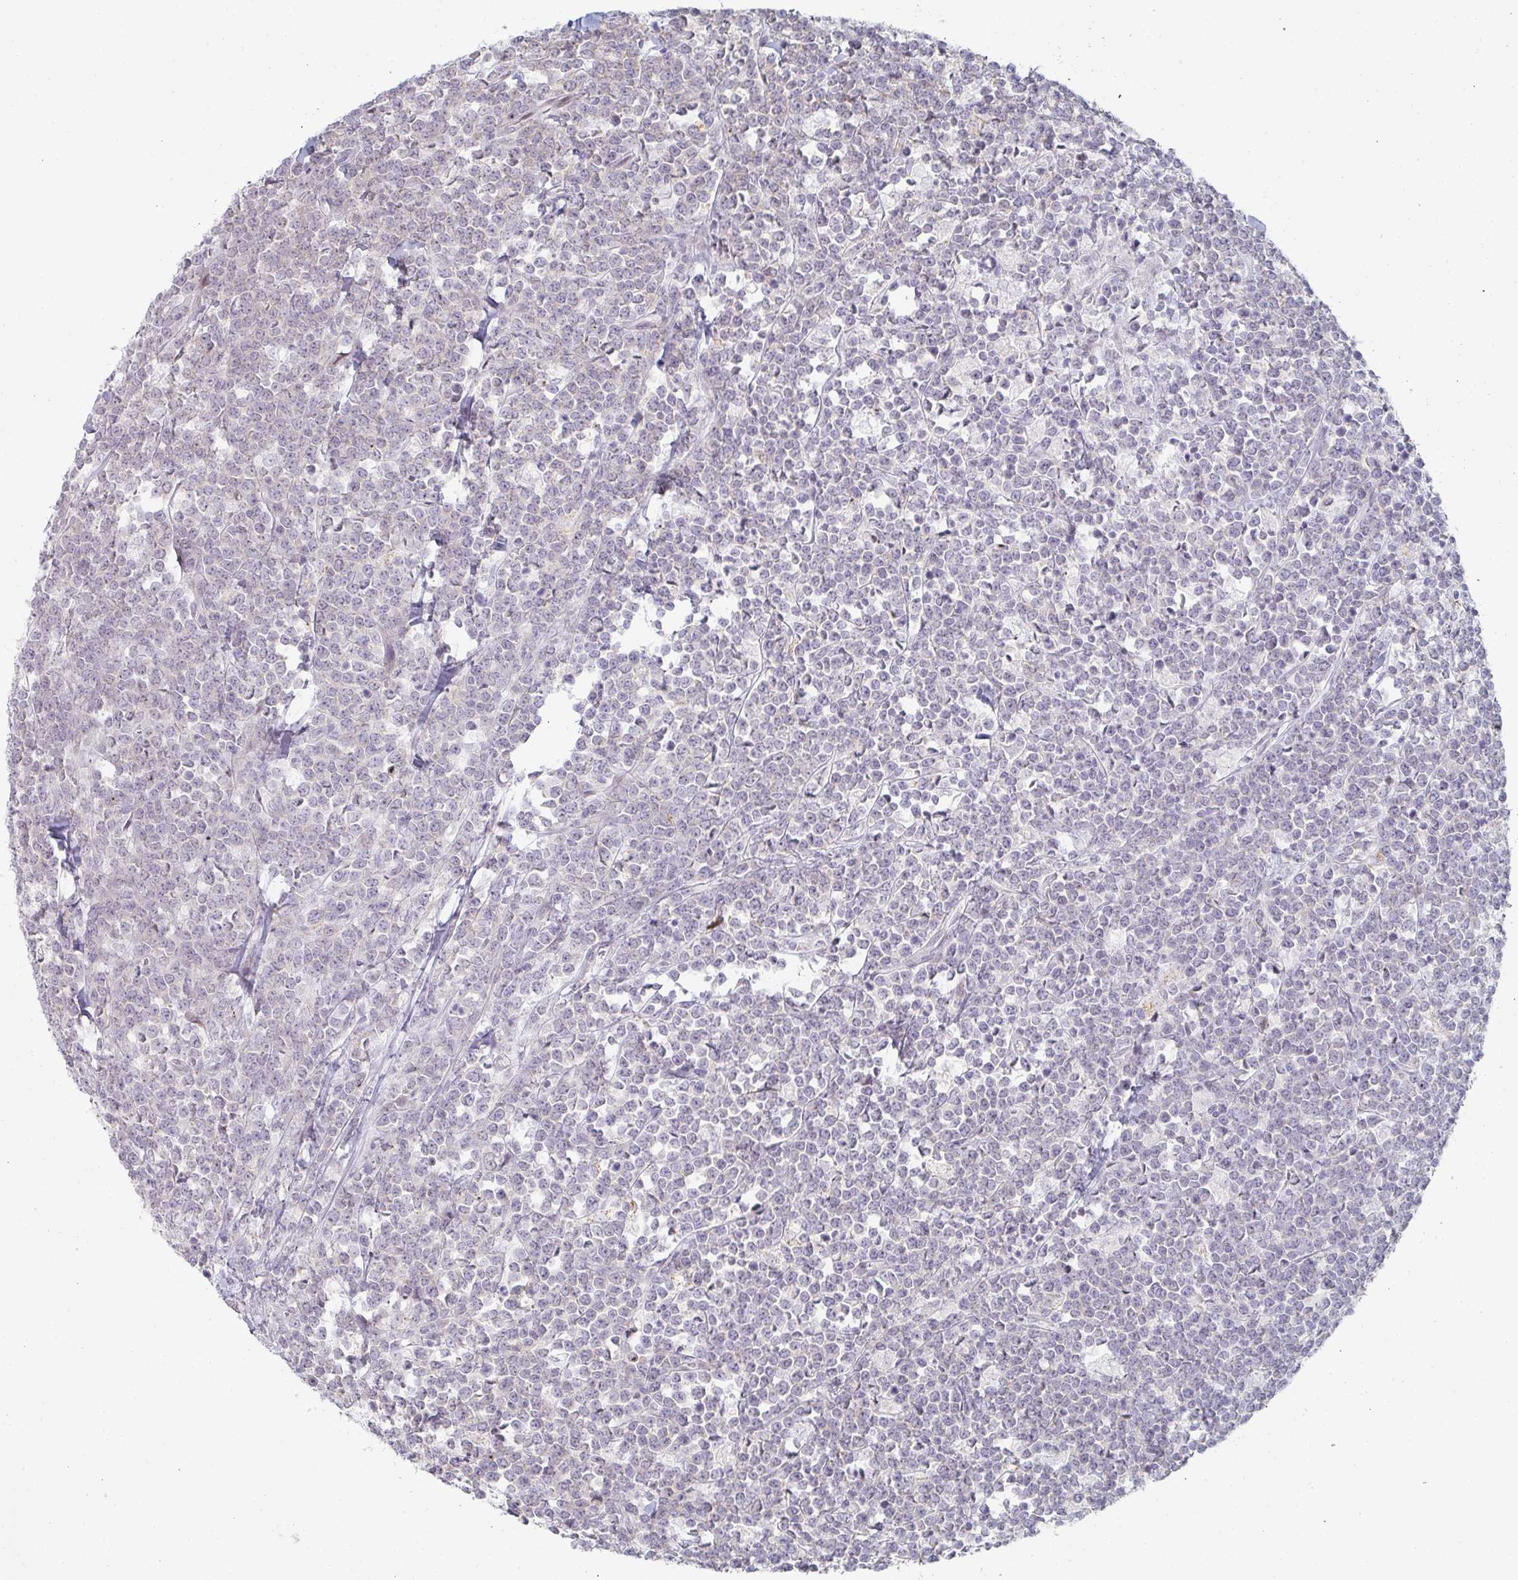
{"staining": {"intensity": "negative", "quantity": "none", "location": "none"}, "tissue": "lymphoma", "cell_type": "Tumor cells", "image_type": "cancer", "snomed": [{"axis": "morphology", "description": "Malignant lymphoma, non-Hodgkin's type, High grade"}, {"axis": "topography", "description": "Small intestine"}, {"axis": "topography", "description": "Colon"}], "caption": "A histopathology image of lymphoma stained for a protein reveals no brown staining in tumor cells.", "gene": "POU2AF2", "patient": {"sex": "male", "age": 8}}